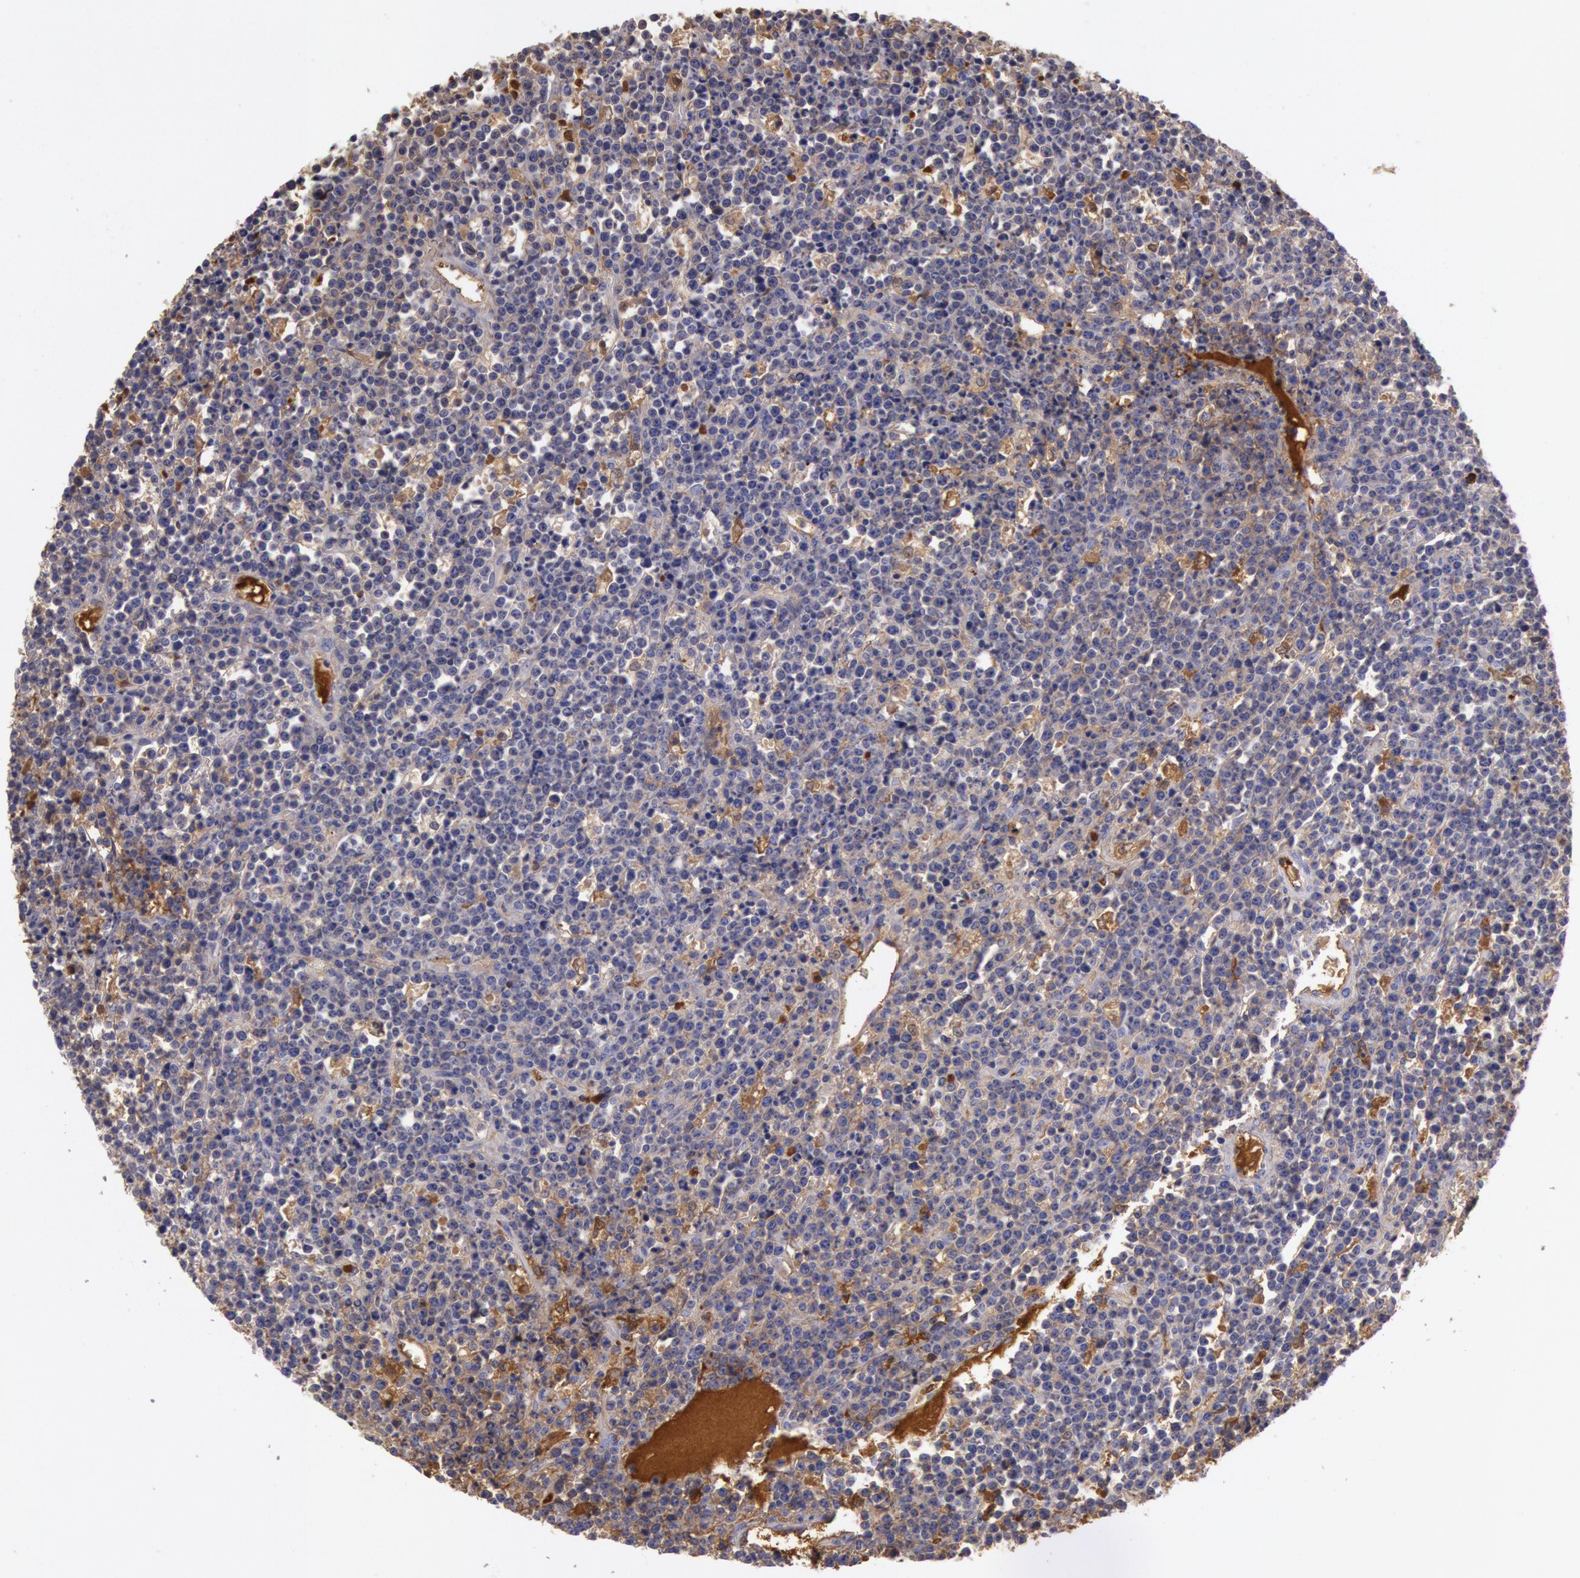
{"staining": {"intensity": "moderate", "quantity": "25%-75%", "location": "cytoplasmic/membranous"}, "tissue": "lymphoma", "cell_type": "Tumor cells", "image_type": "cancer", "snomed": [{"axis": "morphology", "description": "Malignant lymphoma, non-Hodgkin's type, High grade"}, {"axis": "topography", "description": "Ovary"}], "caption": "Protein staining exhibits moderate cytoplasmic/membranous positivity in about 25%-75% of tumor cells in malignant lymphoma, non-Hodgkin's type (high-grade). Immunohistochemistry (ihc) stains the protein of interest in brown and the nuclei are stained blue.", "gene": "IGHG1", "patient": {"sex": "female", "age": 56}}